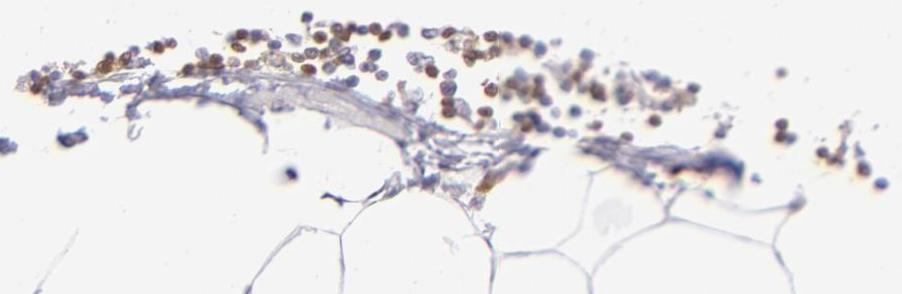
{"staining": {"intensity": "negative", "quantity": "none", "location": "none"}, "tissue": "adipose tissue", "cell_type": "Adipocytes", "image_type": "normal", "snomed": [{"axis": "morphology", "description": "Normal tissue, NOS"}, {"axis": "morphology", "description": "Adenocarcinoma, NOS"}, {"axis": "topography", "description": "Colon"}, {"axis": "topography", "description": "Peripheral nerve tissue"}], "caption": "Immunohistochemical staining of benign human adipose tissue exhibits no significant positivity in adipocytes. (Stains: DAB IHC with hematoxylin counter stain, Microscopy: brightfield microscopy at high magnification).", "gene": "IRF8", "patient": {"sex": "male", "age": 14}}